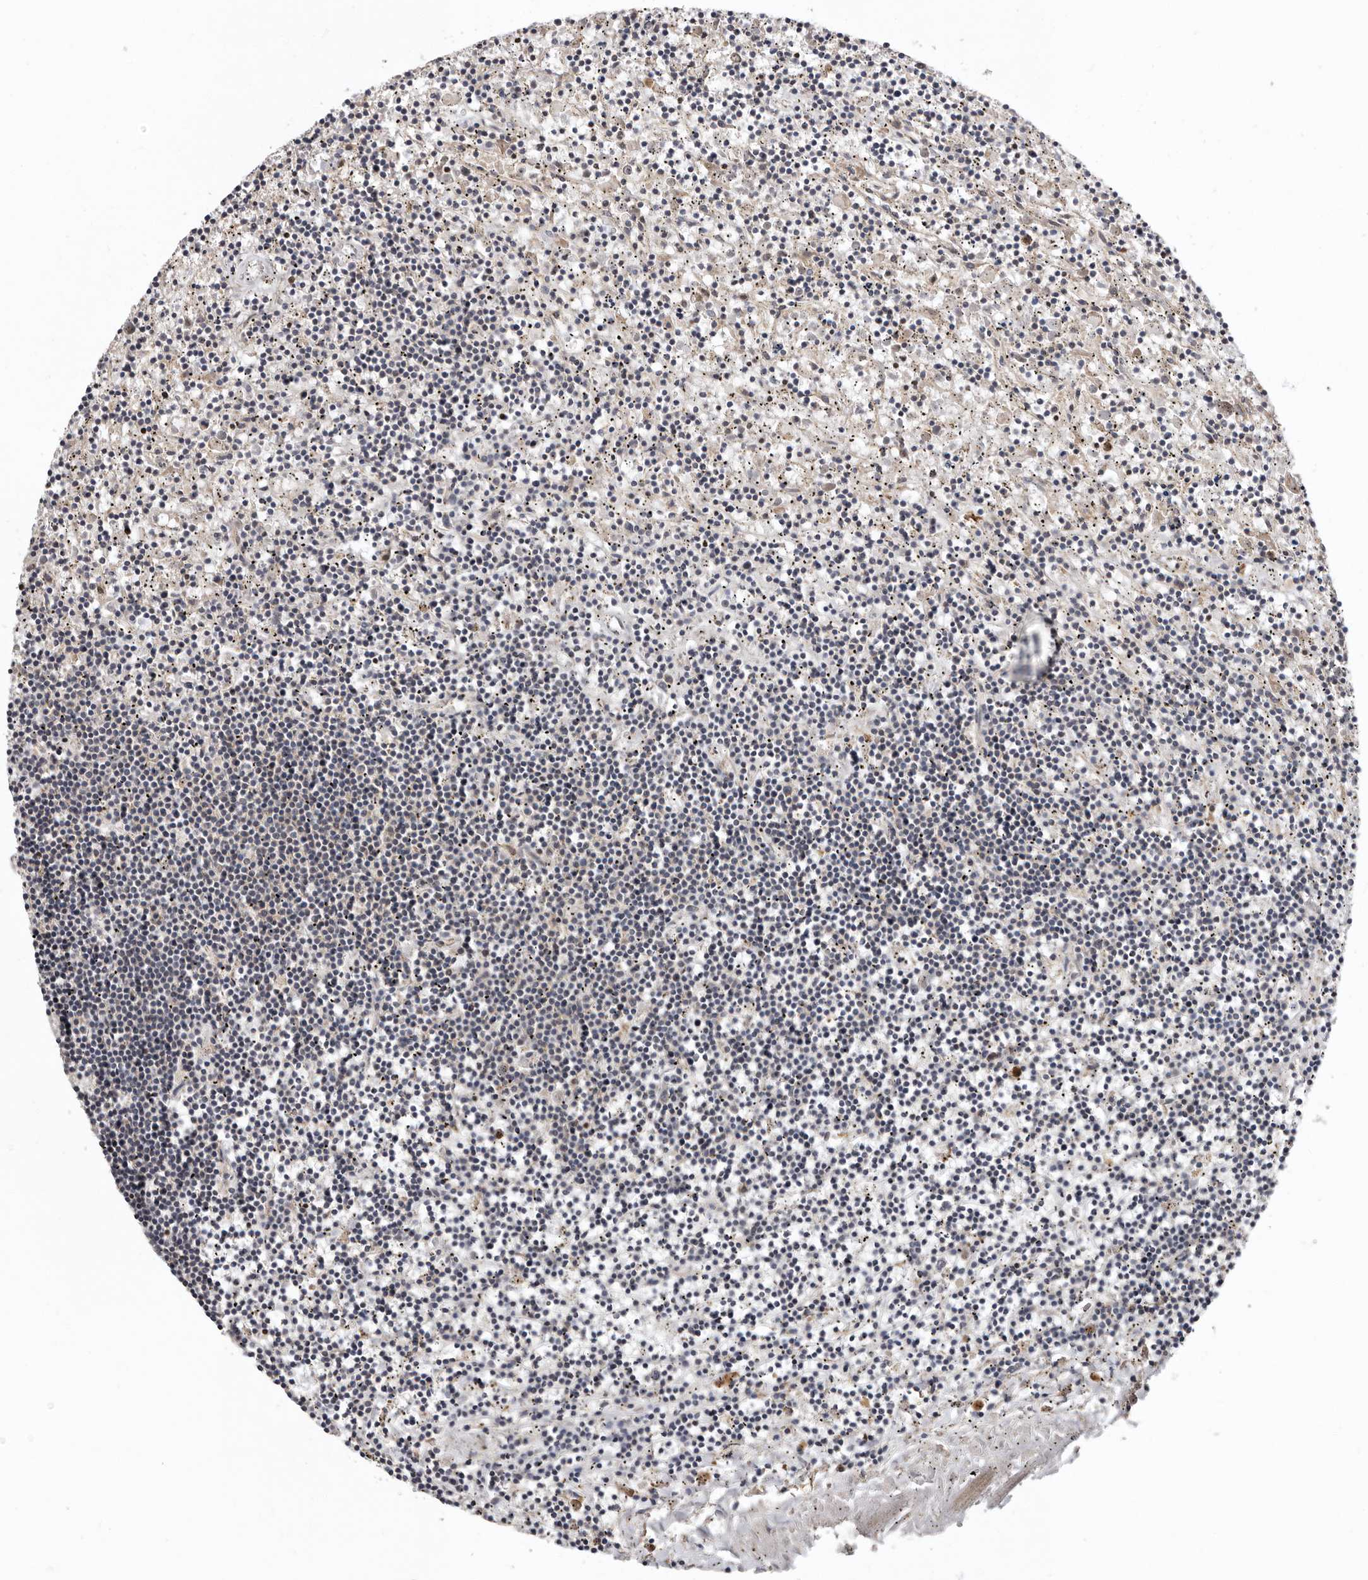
{"staining": {"intensity": "negative", "quantity": "none", "location": "none"}, "tissue": "lymphoma", "cell_type": "Tumor cells", "image_type": "cancer", "snomed": [{"axis": "morphology", "description": "Malignant lymphoma, non-Hodgkin's type, Low grade"}, {"axis": "topography", "description": "Spleen"}], "caption": "Tumor cells show no significant staining in malignant lymphoma, non-Hodgkin's type (low-grade). (IHC, brightfield microscopy, high magnification).", "gene": "CHML", "patient": {"sex": "male", "age": 76}}